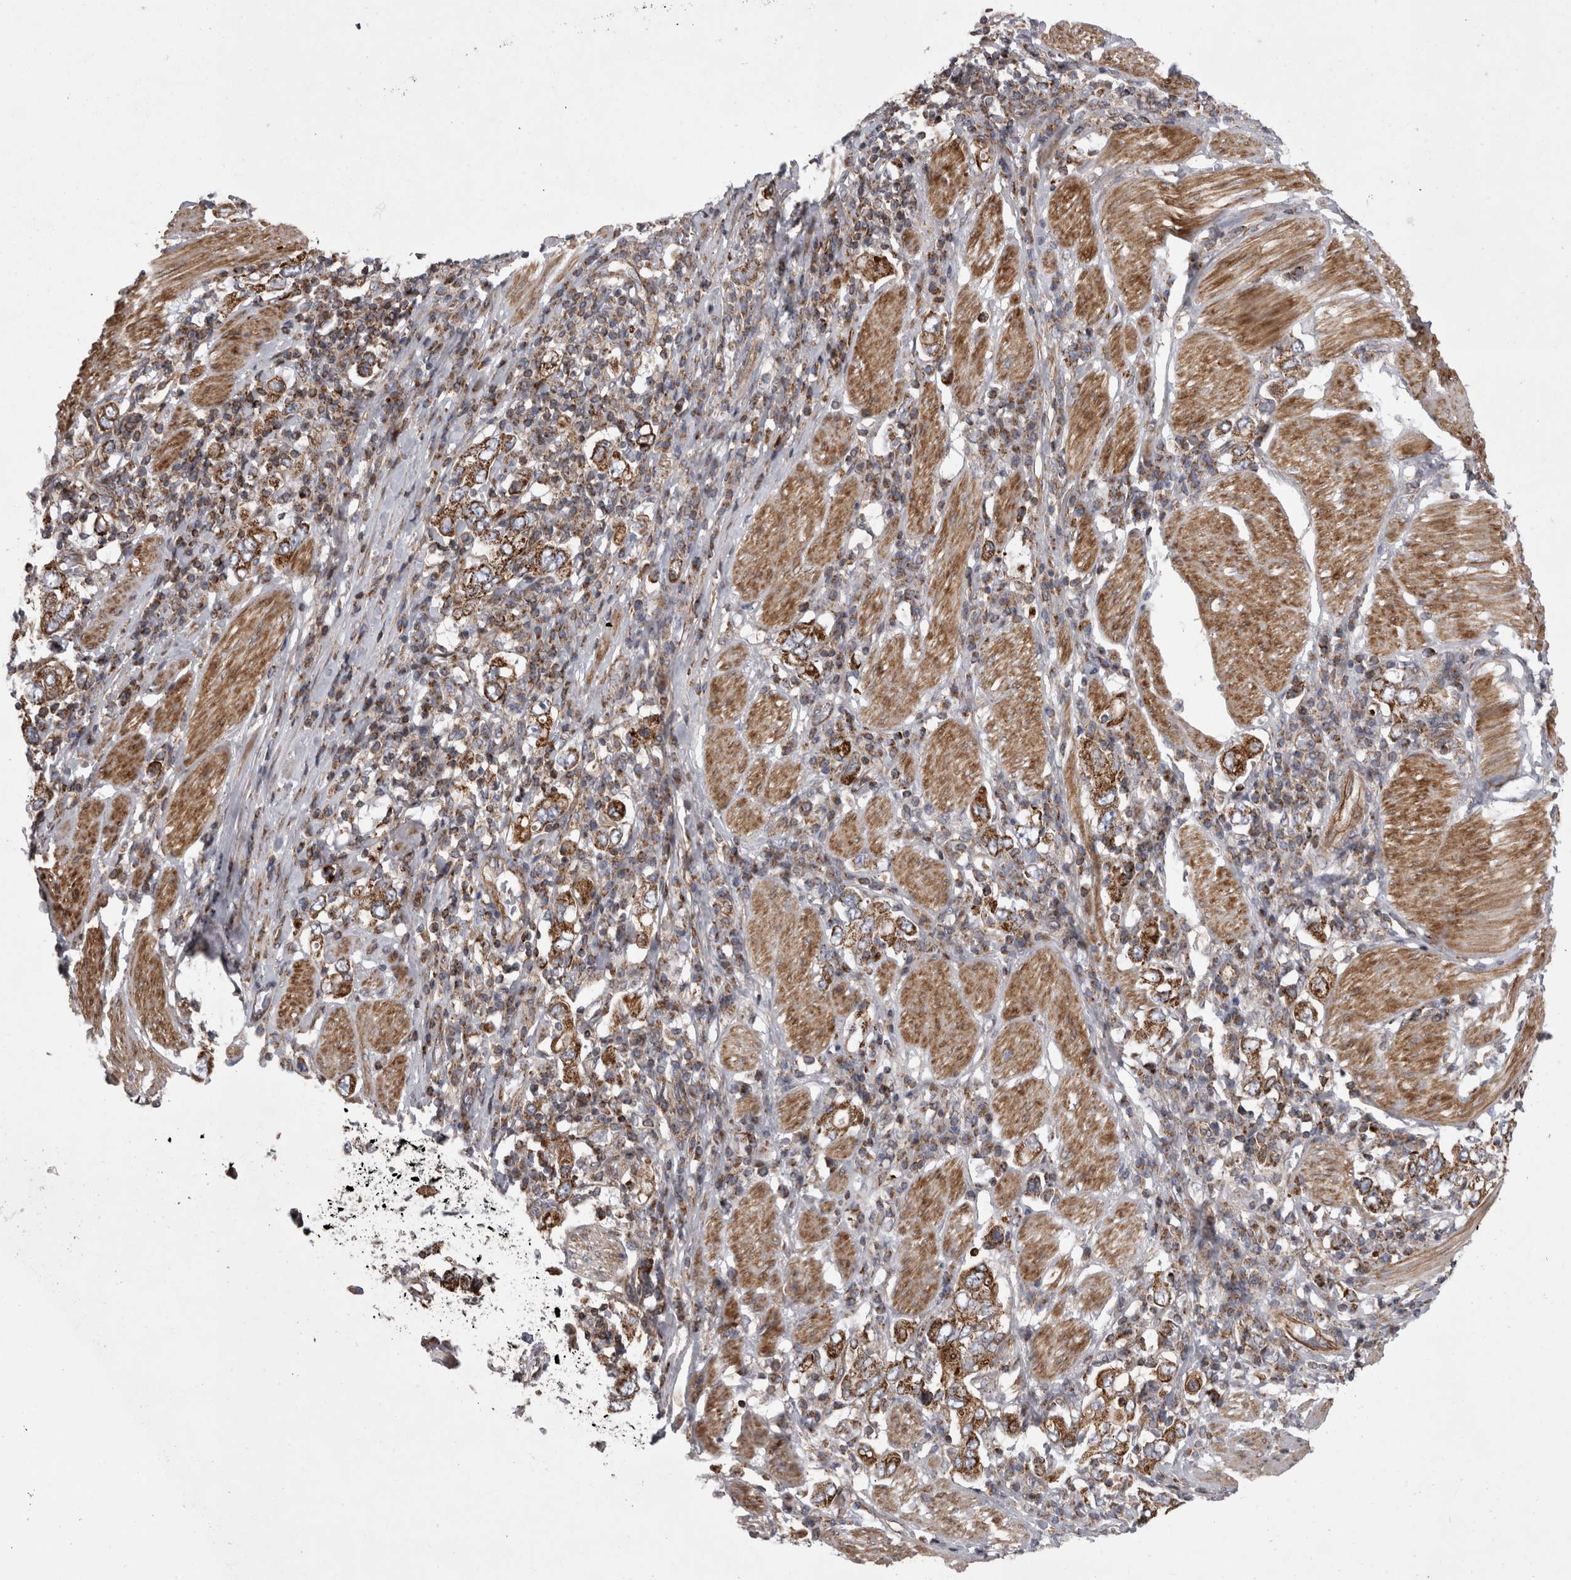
{"staining": {"intensity": "strong", "quantity": ">75%", "location": "cytoplasmic/membranous"}, "tissue": "stomach cancer", "cell_type": "Tumor cells", "image_type": "cancer", "snomed": [{"axis": "morphology", "description": "Adenocarcinoma, NOS"}, {"axis": "topography", "description": "Stomach, upper"}], "caption": "Immunohistochemistry (IHC) of adenocarcinoma (stomach) reveals high levels of strong cytoplasmic/membranous positivity in approximately >75% of tumor cells.", "gene": "TSPOAP1", "patient": {"sex": "male", "age": 62}}